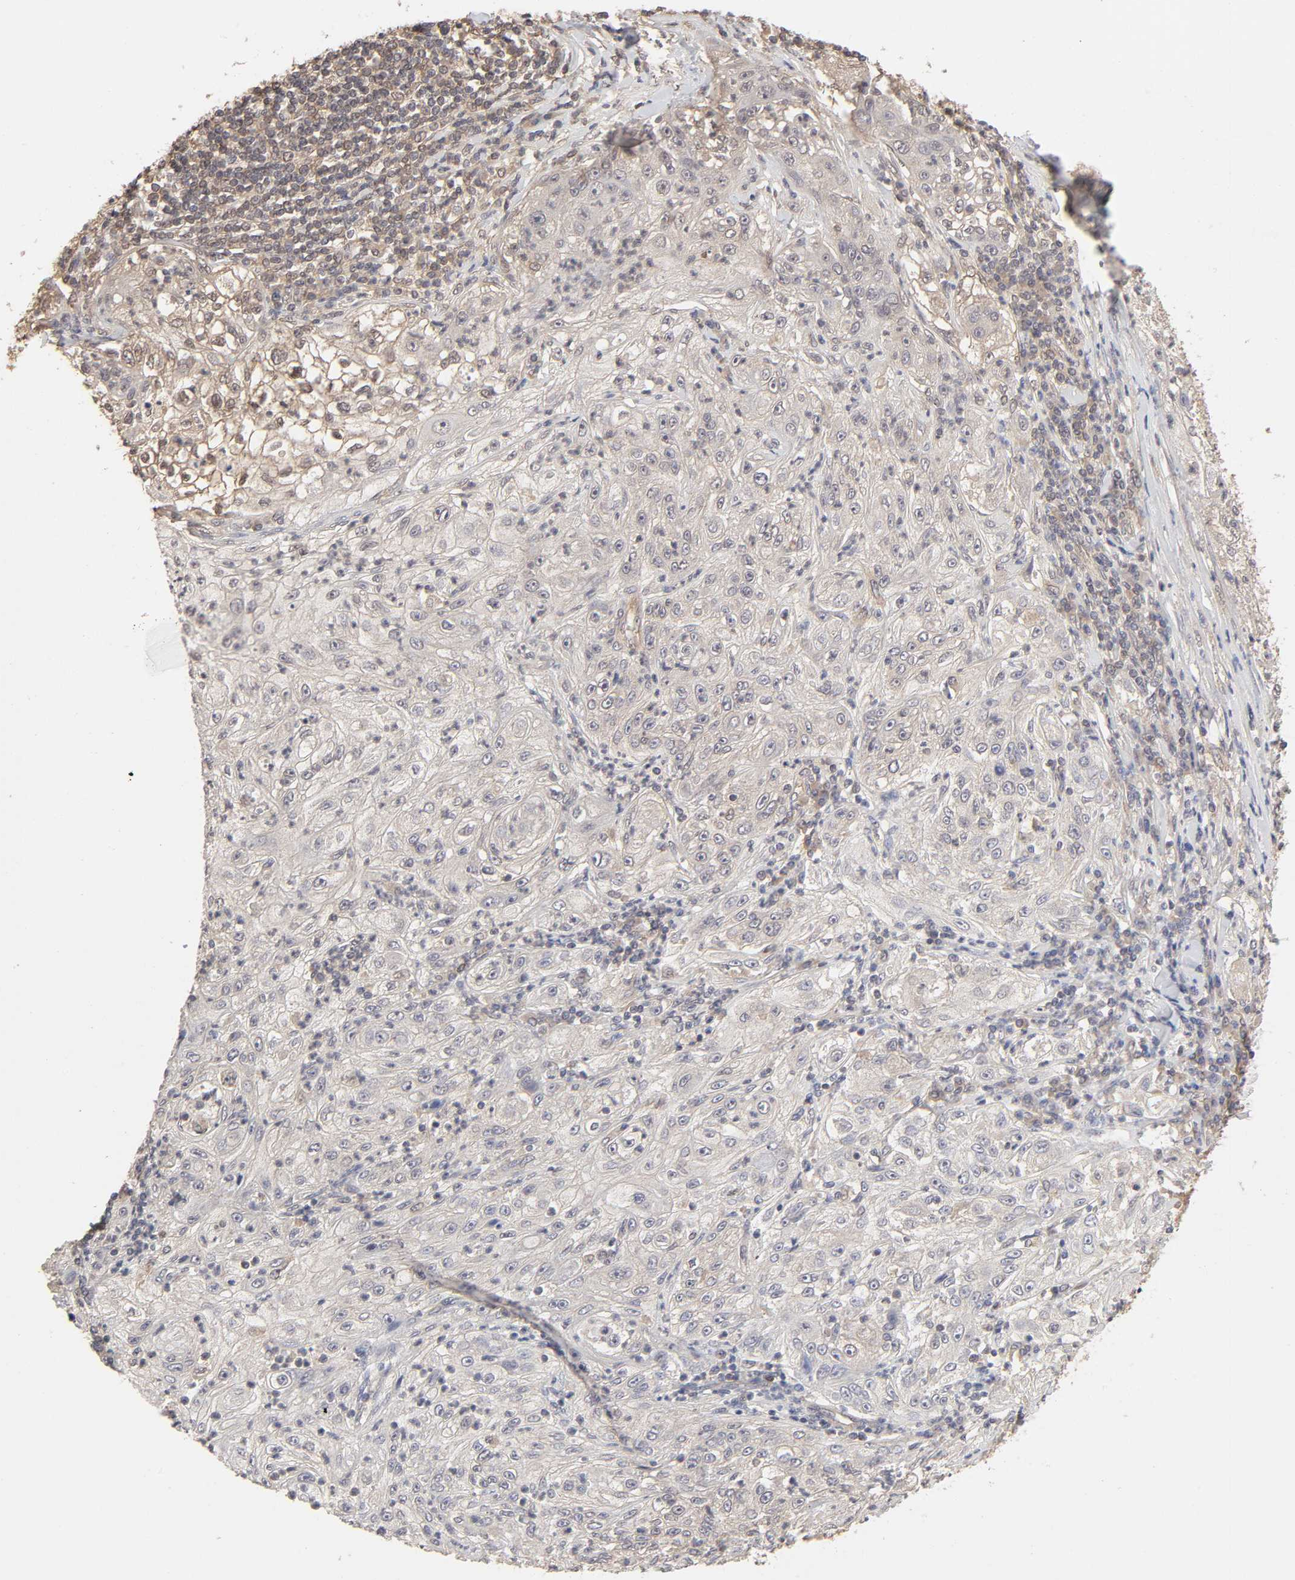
{"staining": {"intensity": "weak", "quantity": "<25%", "location": "cytoplasmic/membranous"}, "tissue": "lung cancer", "cell_type": "Tumor cells", "image_type": "cancer", "snomed": [{"axis": "morphology", "description": "Inflammation, NOS"}, {"axis": "morphology", "description": "Squamous cell carcinoma, NOS"}, {"axis": "topography", "description": "Lymph node"}, {"axis": "topography", "description": "Soft tissue"}, {"axis": "topography", "description": "Lung"}], "caption": "This is a image of immunohistochemistry staining of lung cancer, which shows no positivity in tumor cells. Brightfield microscopy of immunohistochemistry stained with DAB (3,3'-diaminobenzidine) (brown) and hematoxylin (blue), captured at high magnification.", "gene": "MAPK1", "patient": {"sex": "male", "age": 66}}